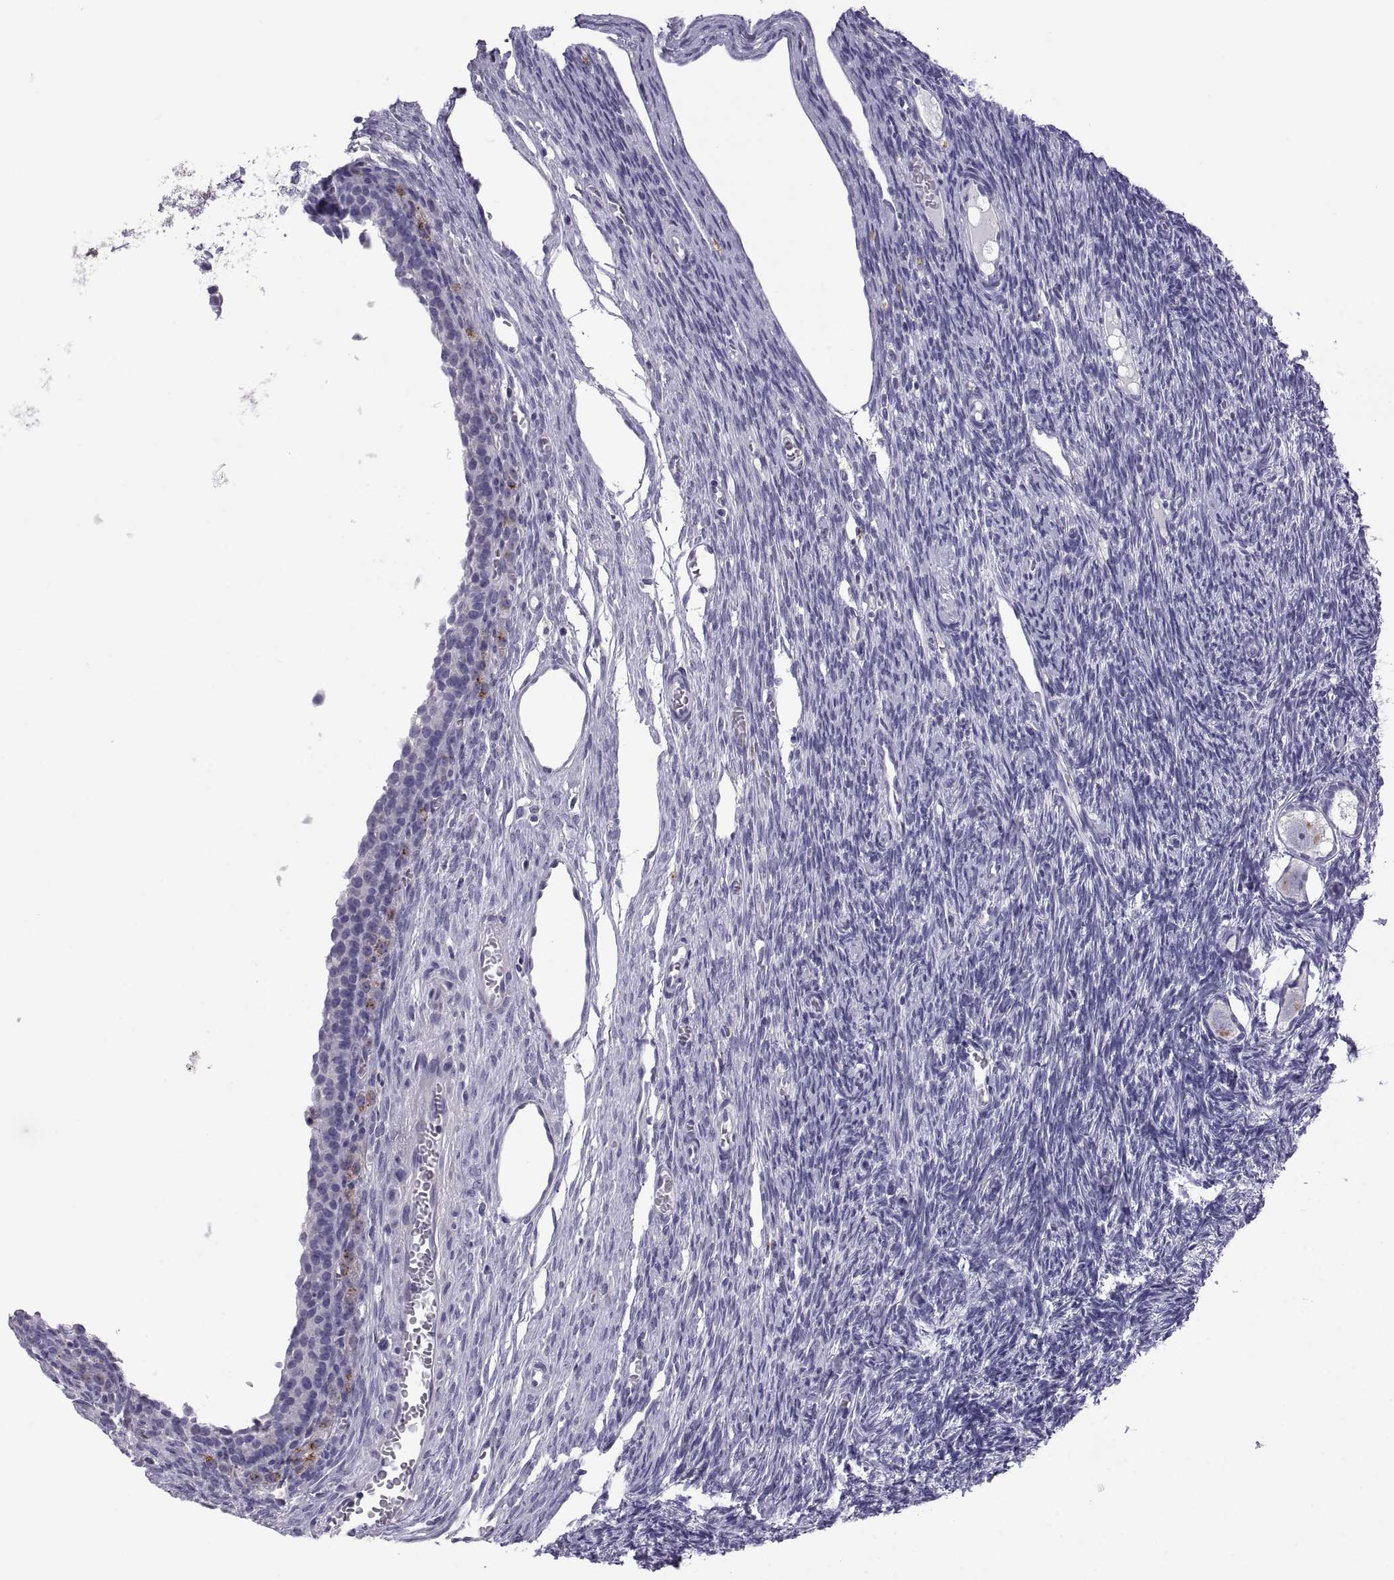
{"staining": {"intensity": "negative", "quantity": "none", "location": "none"}, "tissue": "ovary", "cell_type": "Follicle cells", "image_type": "normal", "snomed": [{"axis": "morphology", "description": "Normal tissue, NOS"}, {"axis": "topography", "description": "Ovary"}], "caption": "Immunohistochemical staining of normal ovary demonstrates no significant expression in follicle cells. Brightfield microscopy of IHC stained with DAB (brown) and hematoxylin (blue), captured at high magnification.", "gene": "RGS19", "patient": {"sex": "female", "age": 27}}